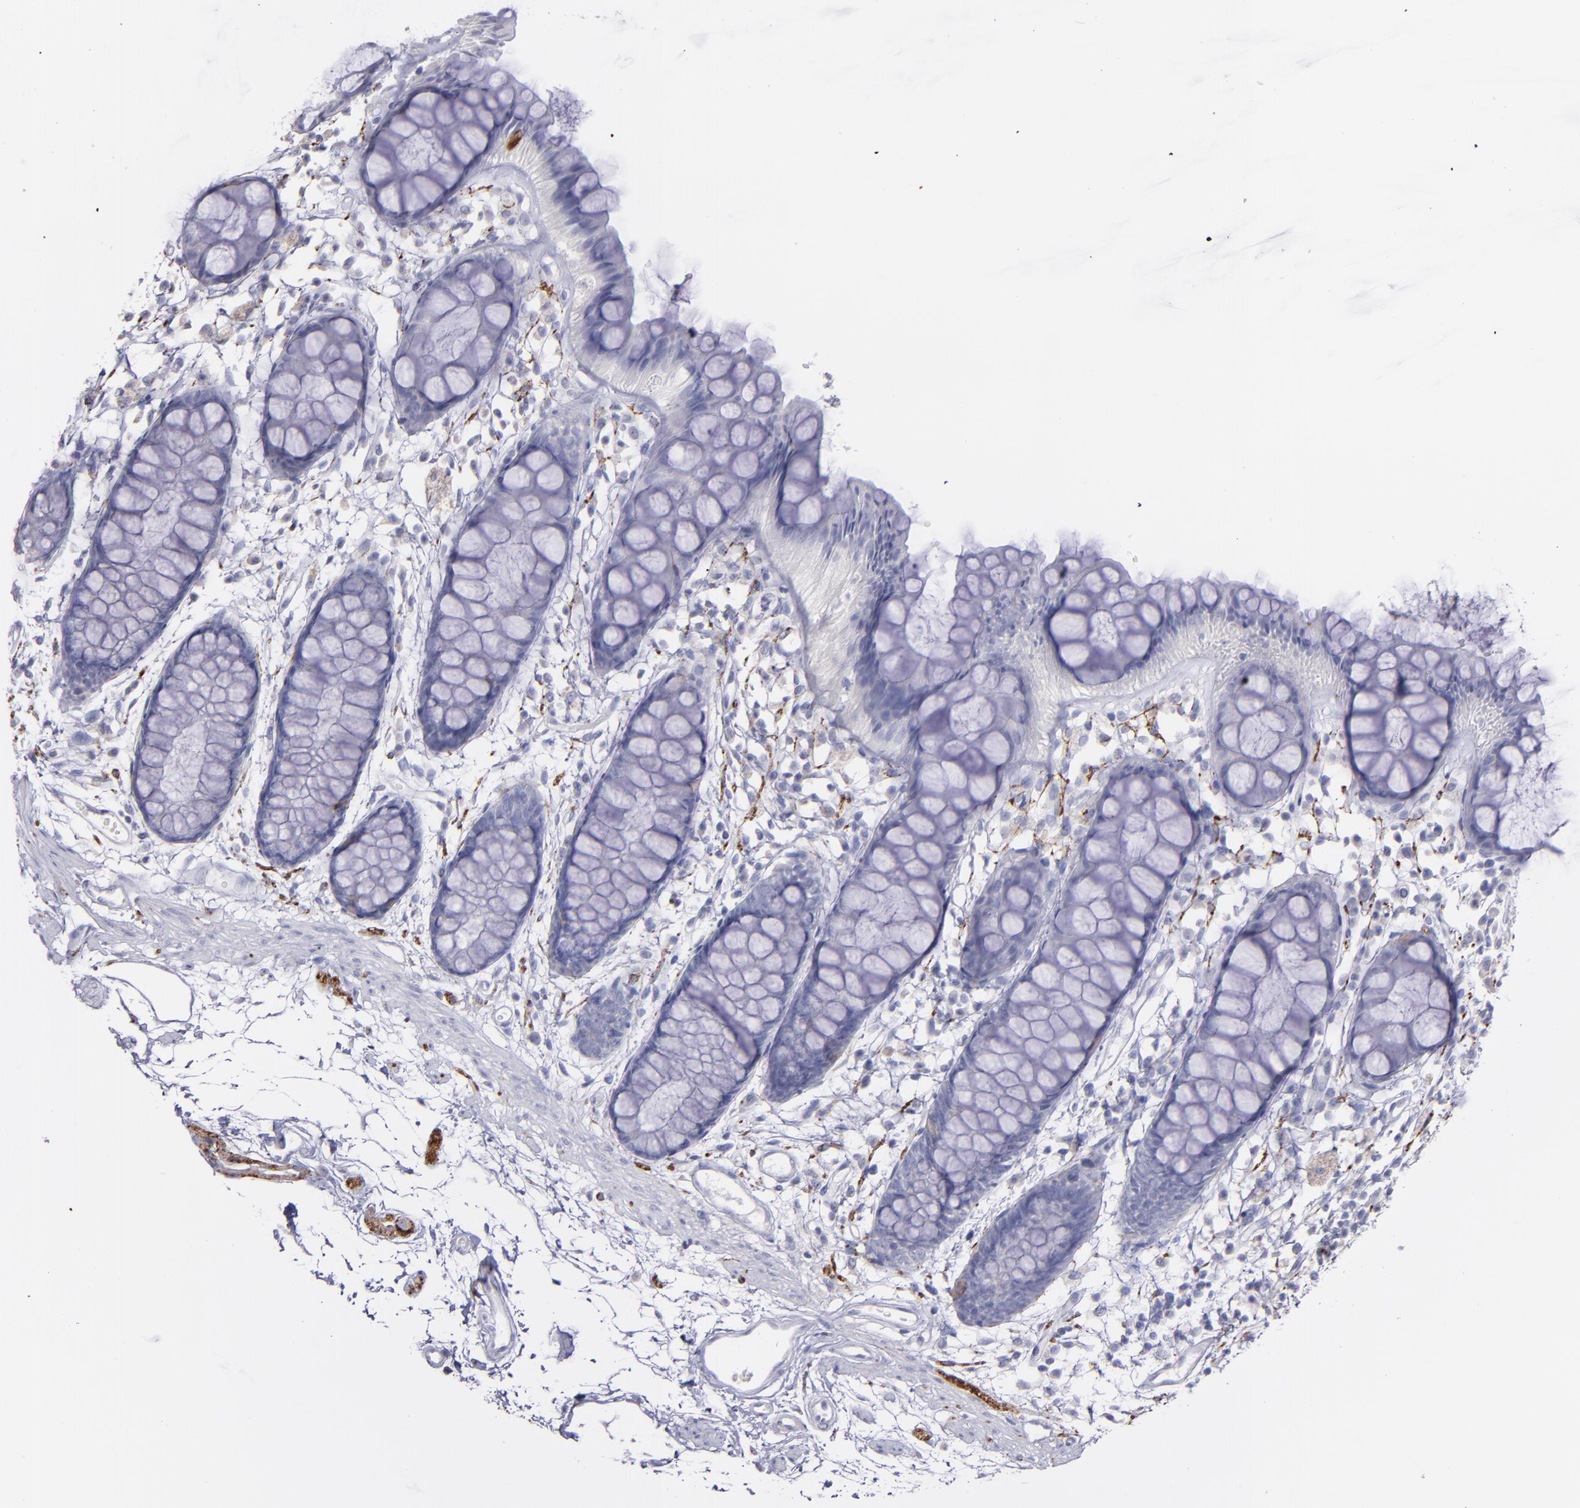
{"staining": {"intensity": "negative", "quantity": "none", "location": "none"}, "tissue": "rectum", "cell_type": "Glandular cells", "image_type": "normal", "snomed": [{"axis": "morphology", "description": "Normal tissue, NOS"}, {"axis": "topography", "description": "Rectum"}], "caption": "DAB immunohistochemical staining of normal rectum demonstrates no significant staining in glandular cells.", "gene": "SNAP25", "patient": {"sex": "female", "age": 66}}